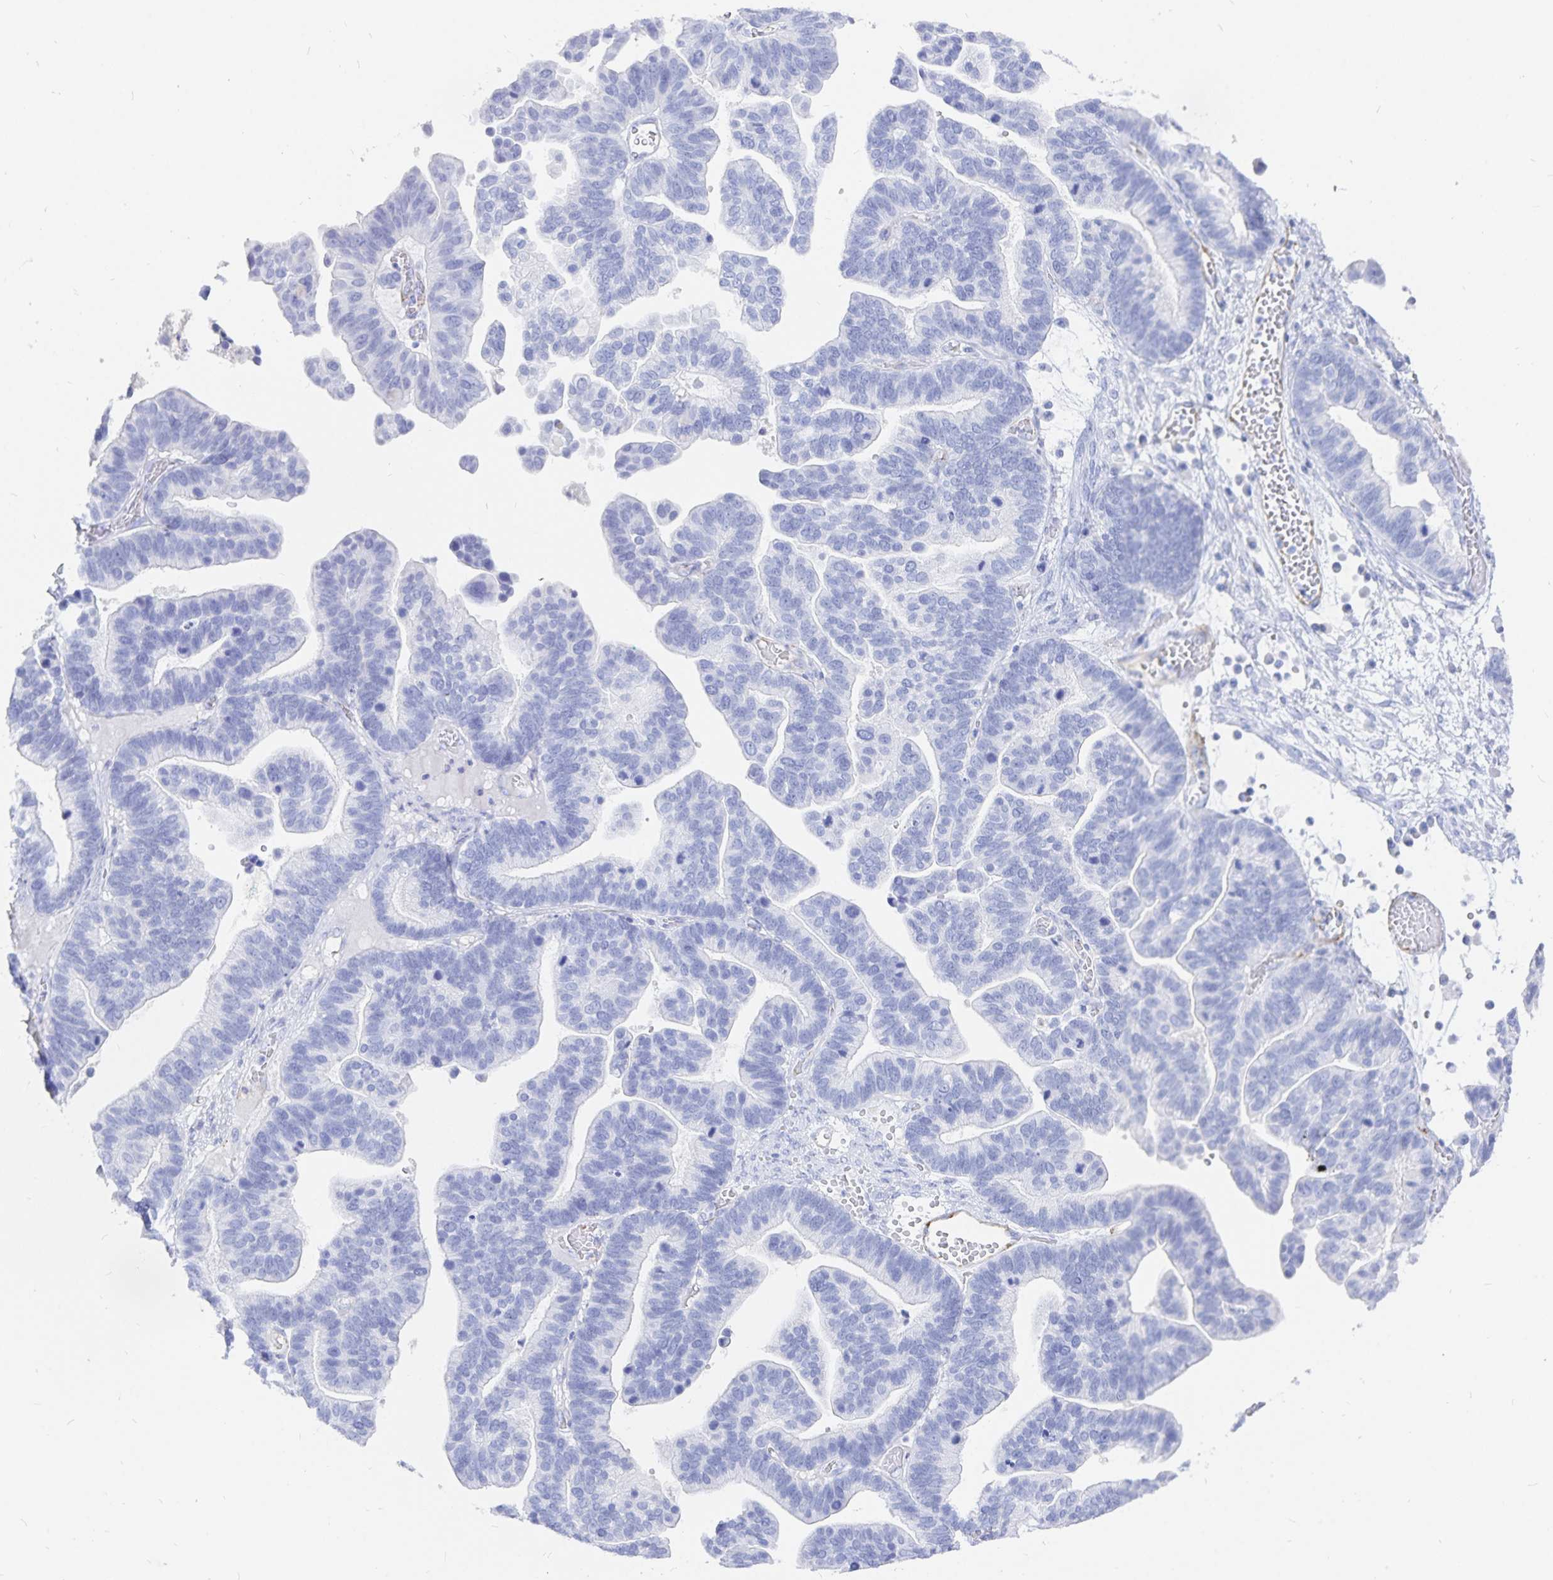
{"staining": {"intensity": "negative", "quantity": "none", "location": "none"}, "tissue": "ovarian cancer", "cell_type": "Tumor cells", "image_type": "cancer", "snomed": [{"axis": "morphology", "description": "Cystadenocarcinoma, serous, NOS"}, {"axis": "topography", "description": "Ovary"}], "caption": "Micrograph shows no protein expression in tumor cells of serous cystadenocarcinoma (ovarian) tissue.", "gene": "INSL5", "patient": {"sex": "female", "age": 56}}